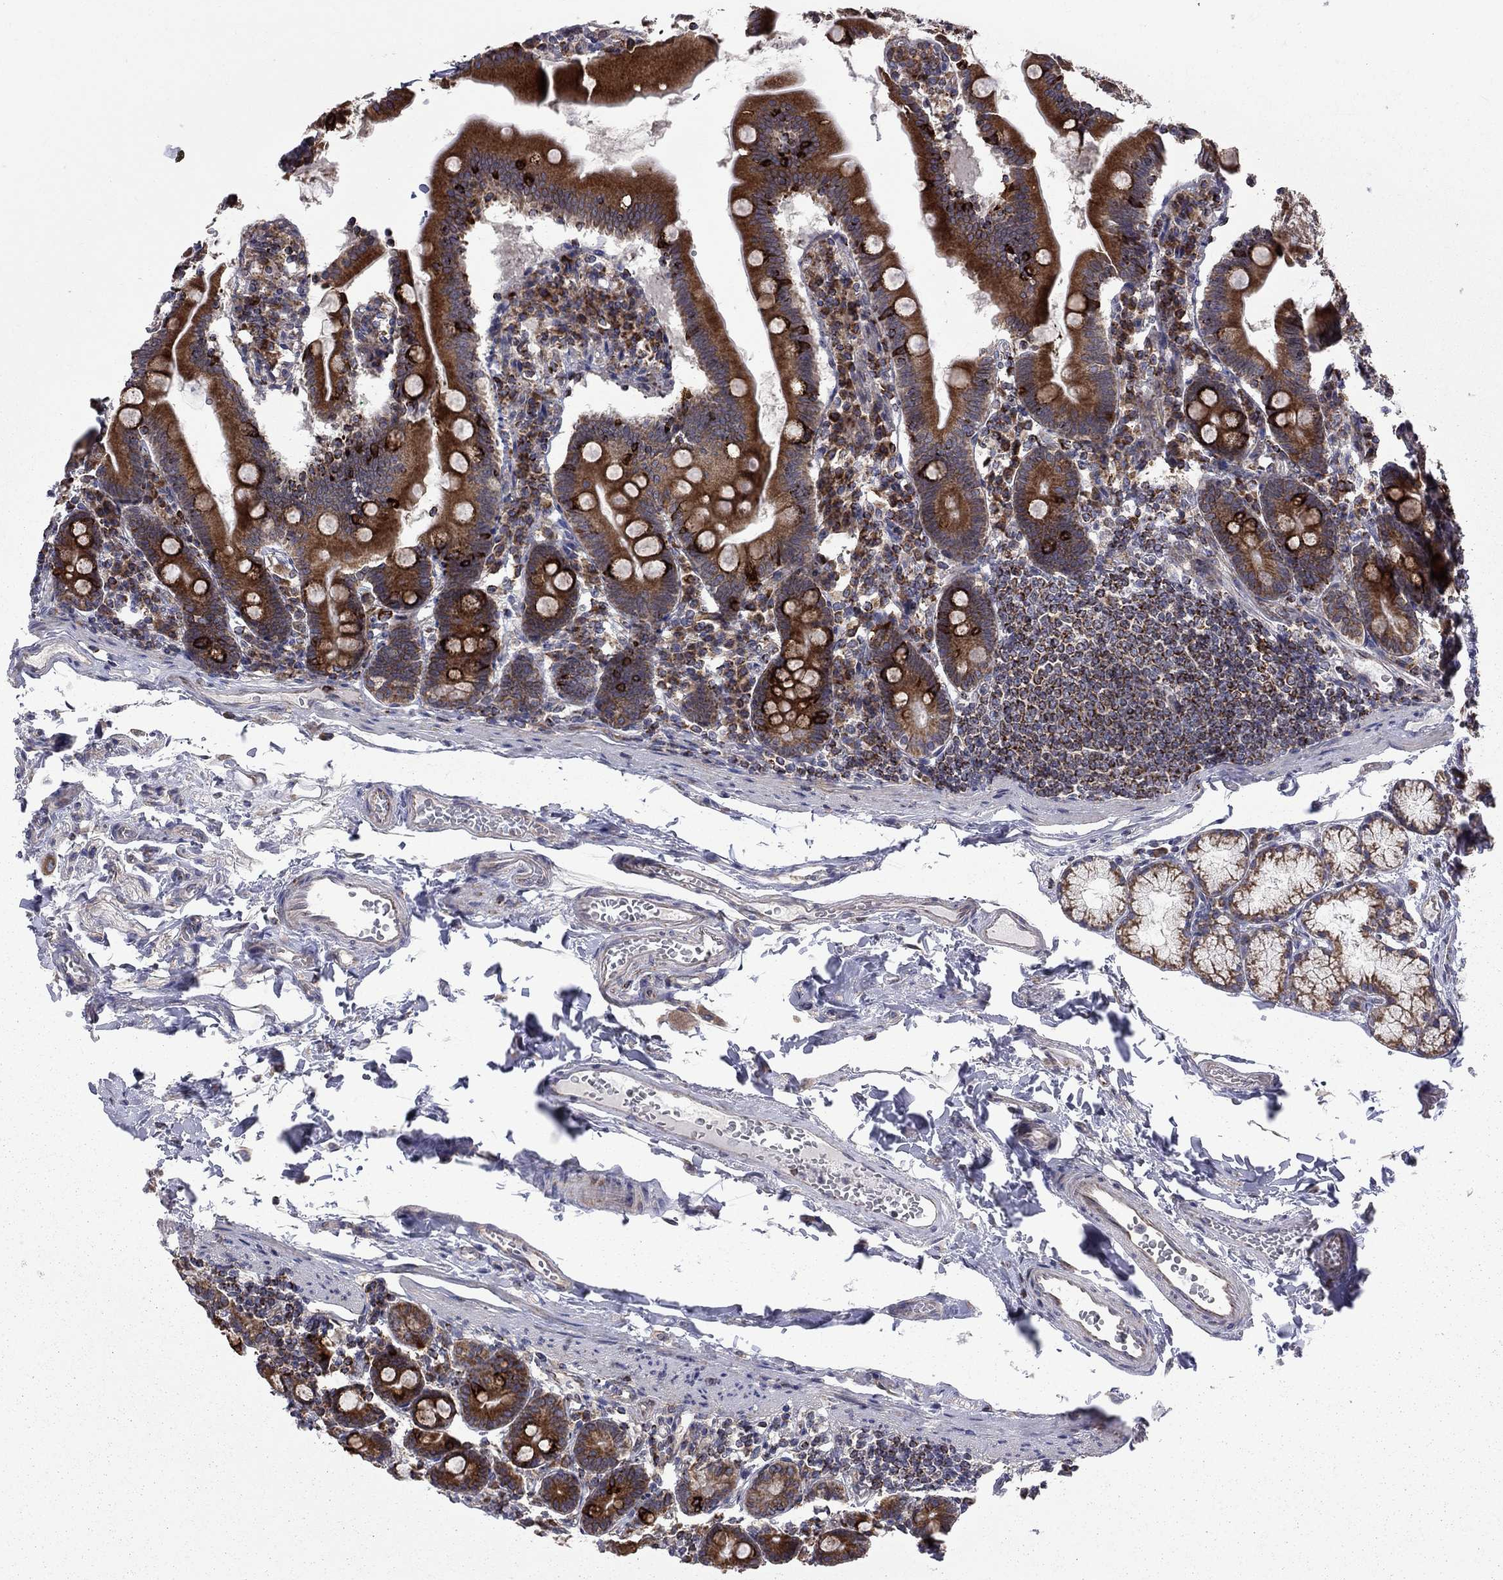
{"staining": {"intensity": "strong", "quantity": "<25%", "location": "cytoplasmic/membranous"}, "tissue": "duodenum", "cell_type": "Glandular cells", "image_type": "normal", "snomed": [{"axis": "morphology", "description": "Normal tissue, NOS"}, {"axis": "topography", "description": "Duodenum"}], "caption": "This photomicrograph demonstrates immunohistochemistry (IHC) staining of benign human duodenum, with medium strong cytoplasmic/membranous staining in about <25% of glandular cells.", "gene": "CLPTM1", "patient": {"sex": "female", "age": 67}}